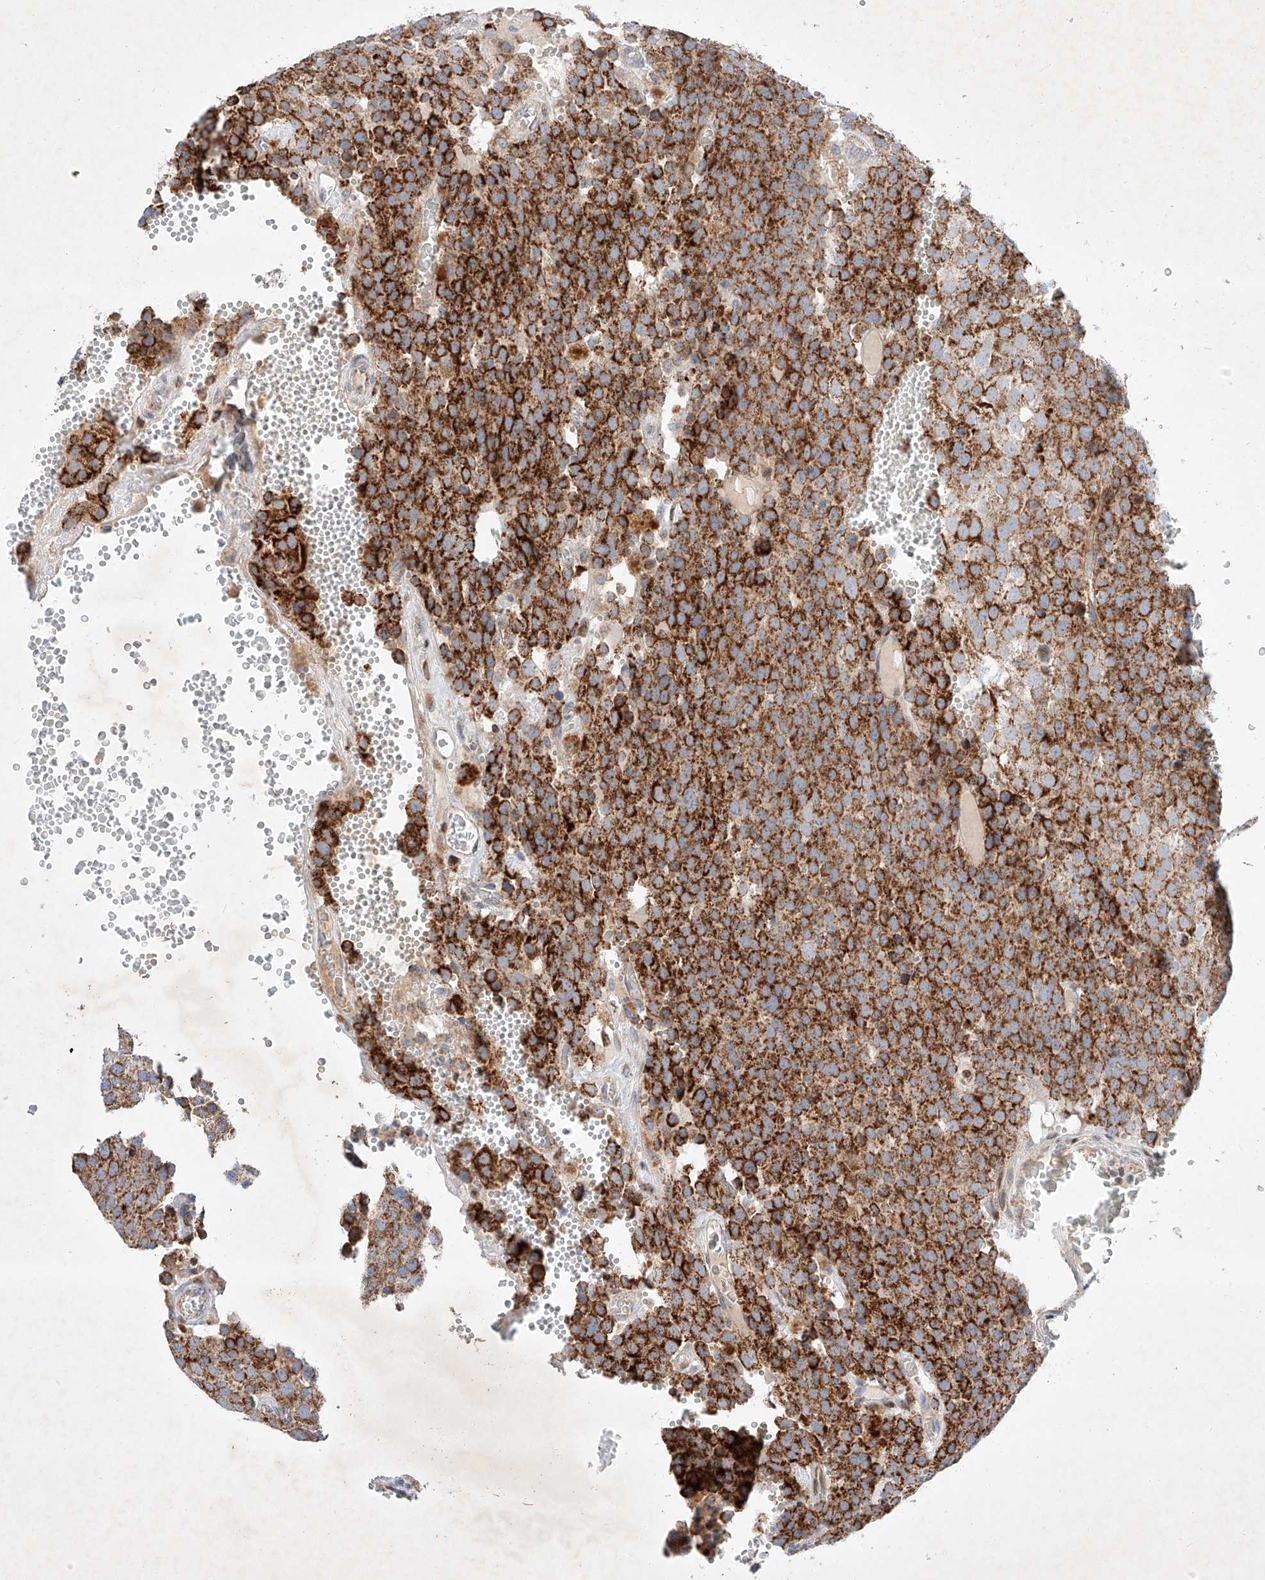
{"staining": {"intensity": "strong", "quantity": ">75%", "location": "cytoplasmic/membranous"}, "tissue": "testis cancer", "cell_type": "Tumor cells", "image_type": "cancer", "snomed": [{"axis": "morphology", "description": "Seminoma, NOS"}, {"axis": "topography", "description": "Testis"}], "caption": "Strong cytoplasmic/membranous positivity is seen in approximately >75% of tumor cells in testis seminoma.", "gene": "OSGEPL1", "patient": {"sex": "male", "age": 71}}